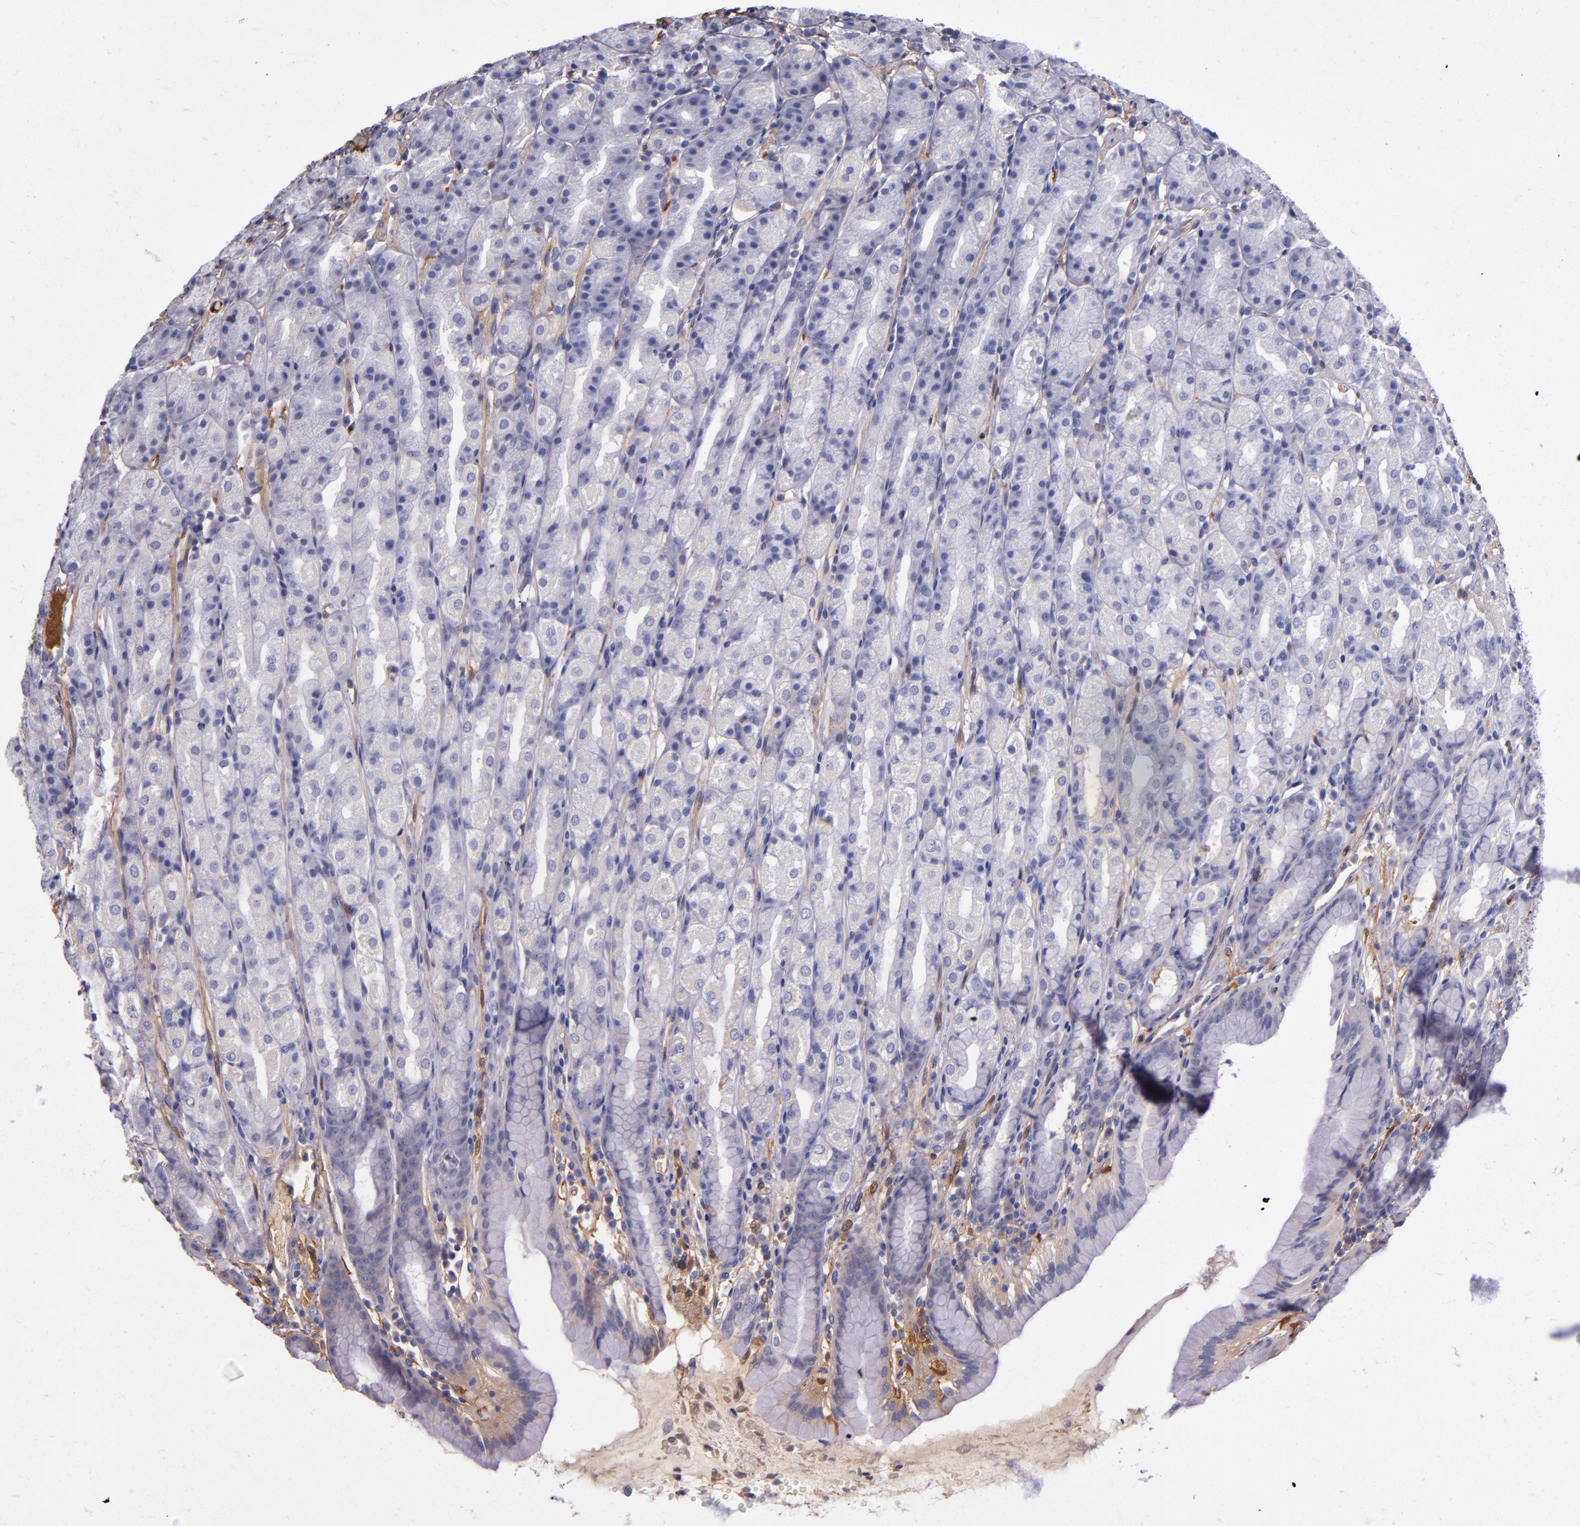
{"staining": {"intensity": "moderate", "quantity": "25%-75%", "location": "cytoplasmic/membranous"}, "tissue": "stomach", "cell_type": "Glandular cells", "image_type": "normal", "snomed": [{"axis": "morphology", "description": "Normal tissue, NOS"}, {"axis": "topography", "description": "Stomach, upper"}], "caption": "Glandular cells demonstrate medium levels of moderate cytoplasmic/membranous positivity in approximately 25%-75% of cells in benign human stomach. The protein of interest is shown in brown color, while the nuclei are stained blue.", "gene": "CLEC3B", "patient": {"sex": "male", "age": 68}}